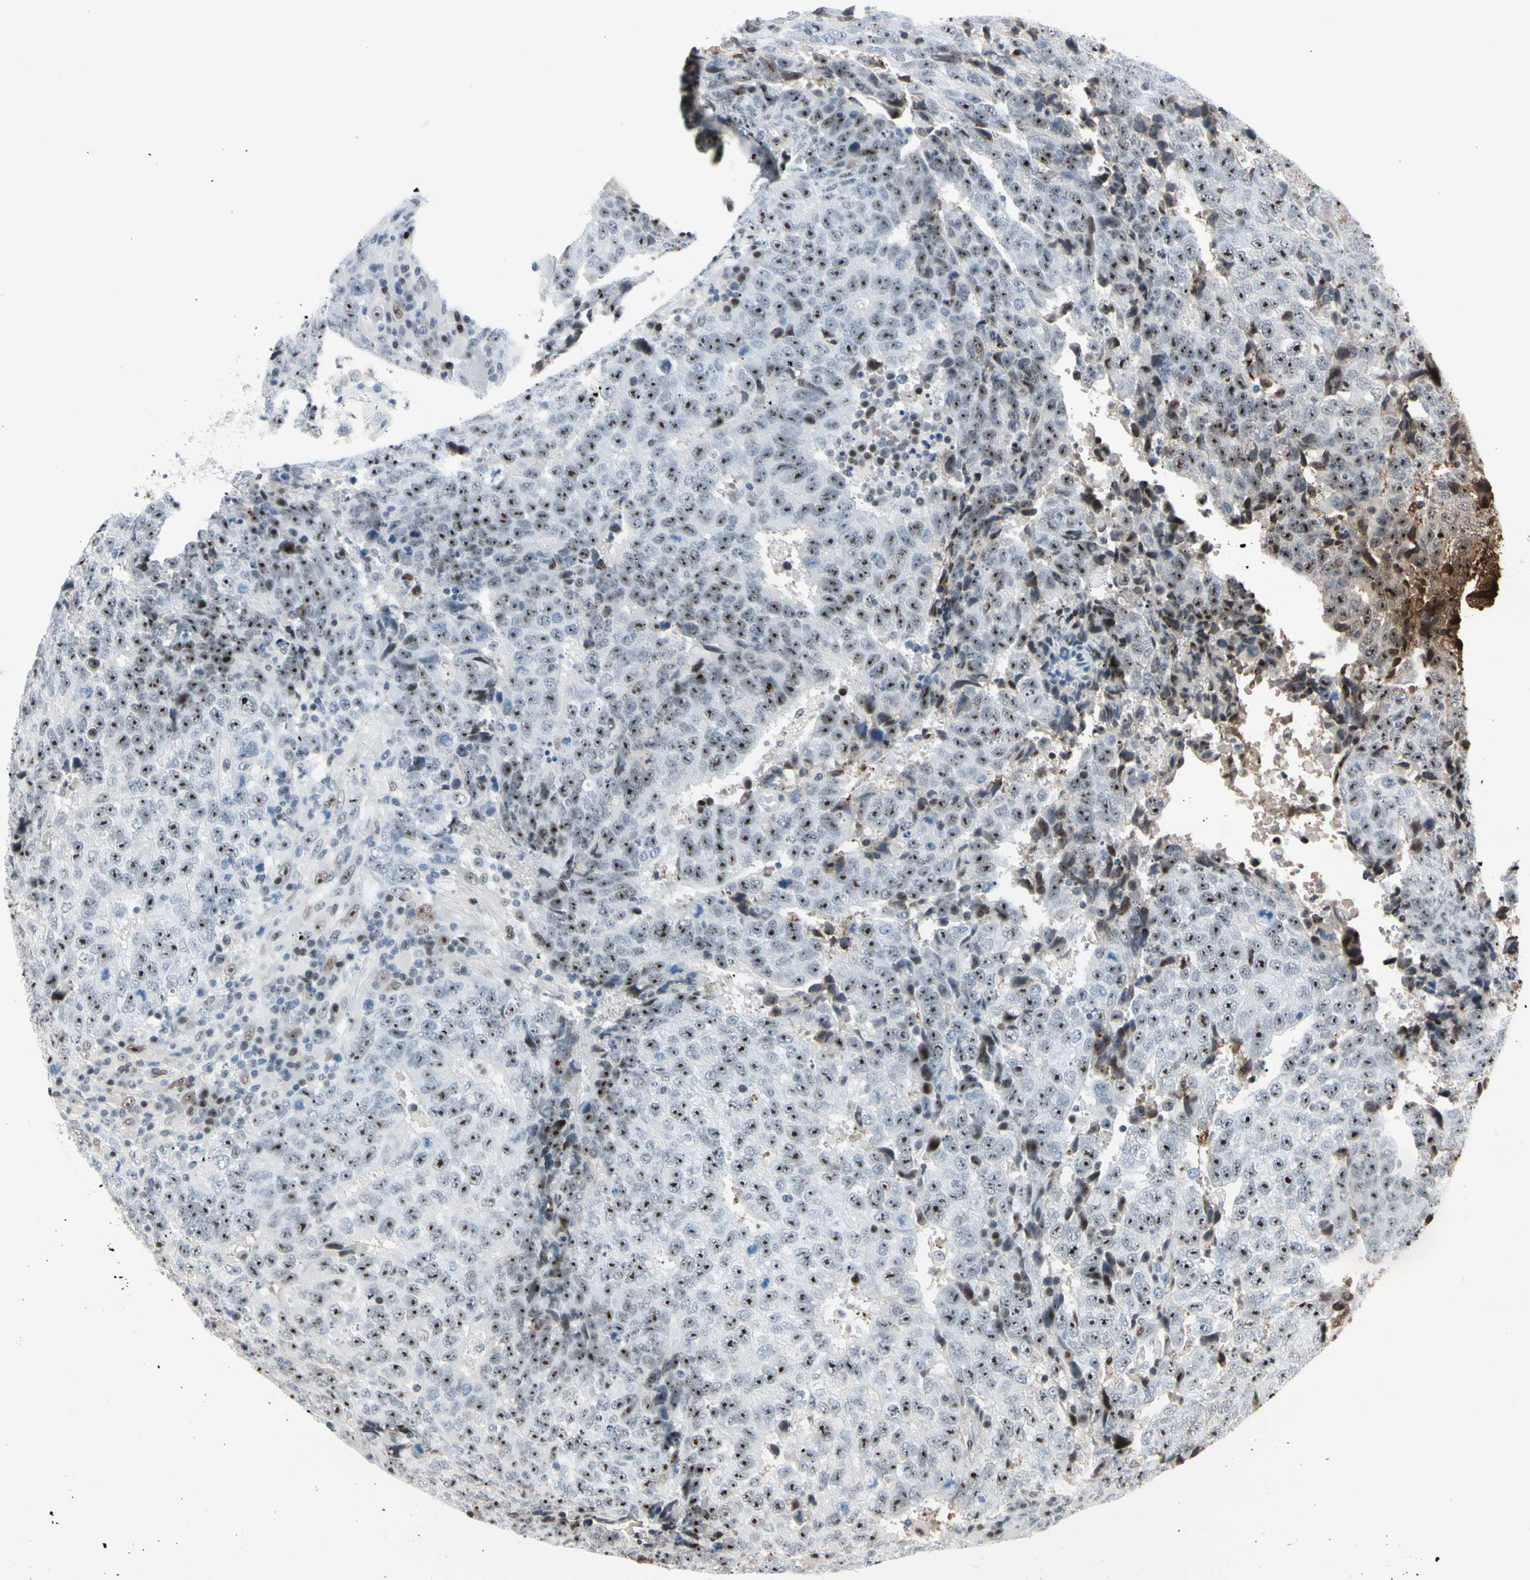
{"staining": {"intensity": "moderate", "quantity": "25%-75%", "location": "nuclear"}, "tissue": "testis cancer", "cell_type": "Tumor cells", "image_type": "cancer", "snomed": [{"axis": "morphology", "description": "Necrosis, NOS"}, {"axis": "morphology", "description": "Carcinoma, Embryonal, NOS"}, {"axis": "topography", "description": "Testis"}], "caption": "Immunohistochemical staining of human testis cancer reveals moderate nuclear protein expression in approximately 25%-75% of tumor cells. (Stains: DAB (3,3'-diaminobenzidine) in brown, nuclei in blue, Microscopy: brightfield microscopy at high magnification).", "gene": "FOXO3", "patient": {"sex": "male", "age": 19}}